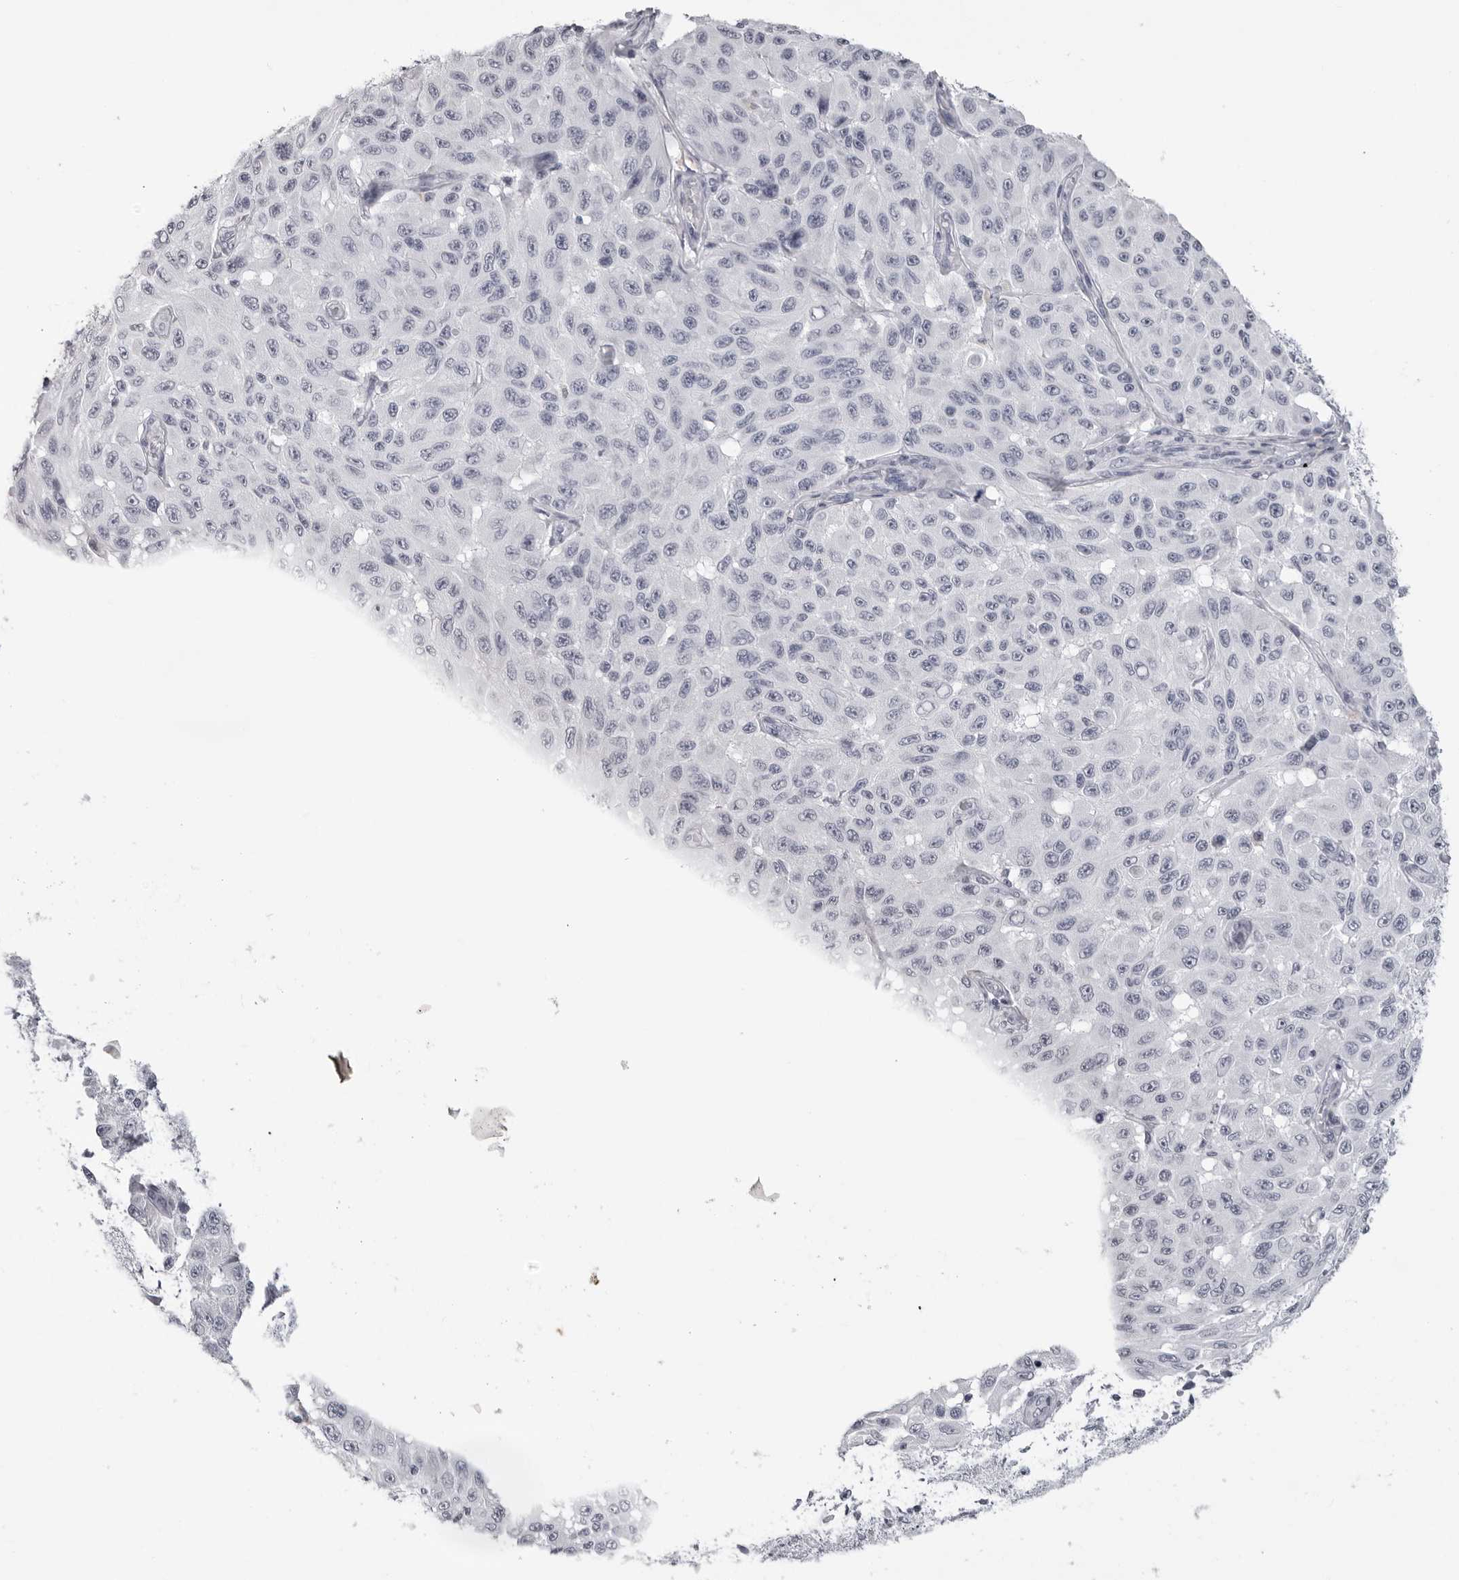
{"staining": {"intensity": "negative", "quantity": "none", "location": "none"}, "tissue": "melanoma", "cell_type": "Tumor cells", "image_type": "cancer", "snomed": [{"axis": "morphology", "description": "Malignant melanoma, NOS"}, {"axis": "topography", "description": "Skin"}], "caption": "An IHC histopathology image of malignant melanoma is shown. There is no staining in tumor cells of malignant melanoma.", "gene": "CST1", "patient": {"sex": "male", "age": 30}}